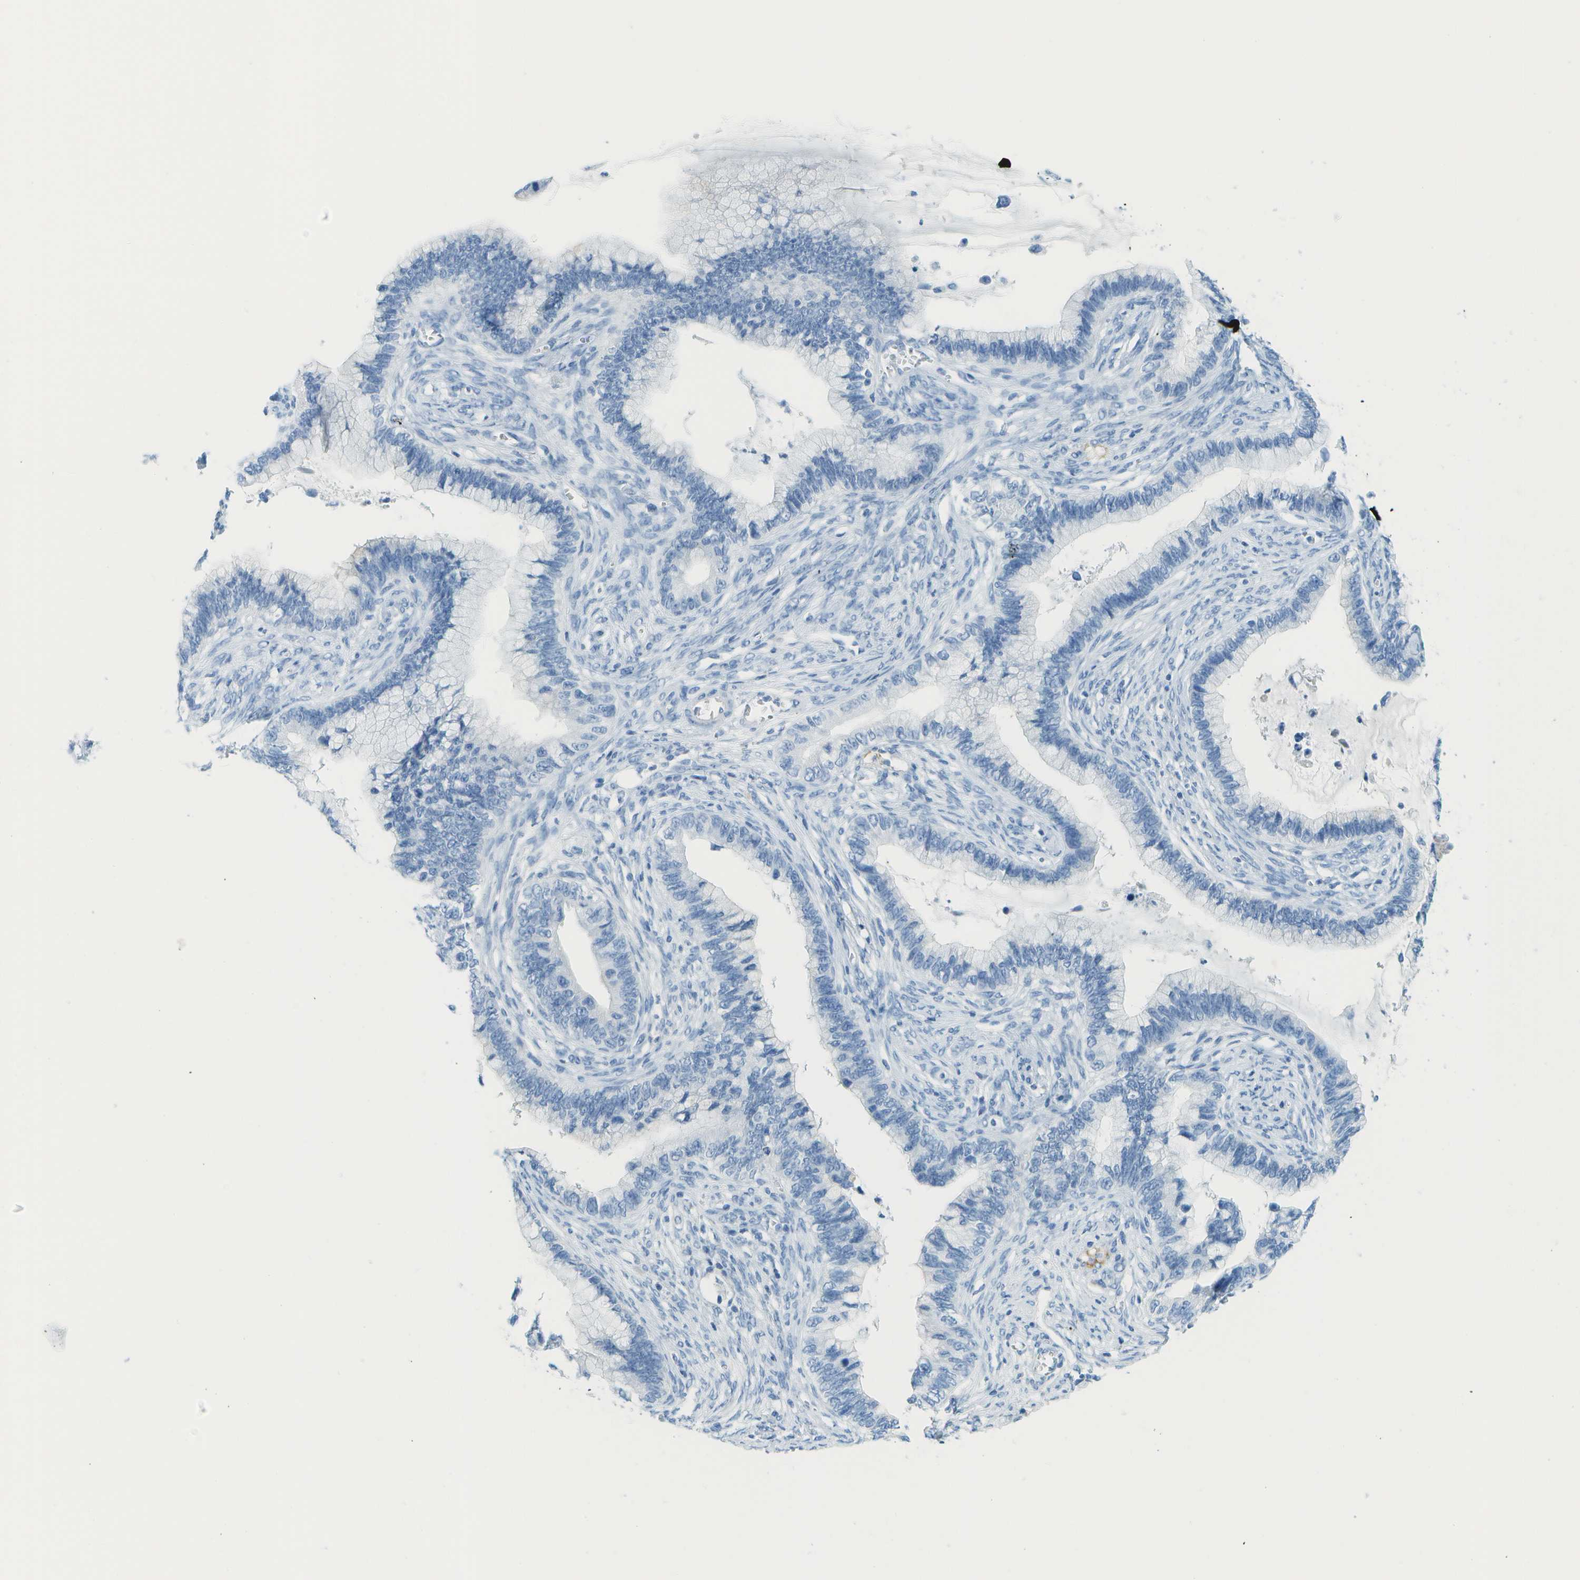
{"staining": {"intensity": "negative", "quantity": "none", "location": "none"}, "tissue": "cervical cancer", "cell_type": "Tumor cells", "image_type": "cancer", "snomed": [{"axis": "morphology", "description": "Adenocarcinoma, NOS"}, {"axis": "topography", "description": "Cervix"}], "caption": "Immunohistochemical staining of adenocarcinoma (cervical) exhibits no significant expression in tumor cells.", "gene": "C1S", "patient": {"sex": "female", "age": 44}}